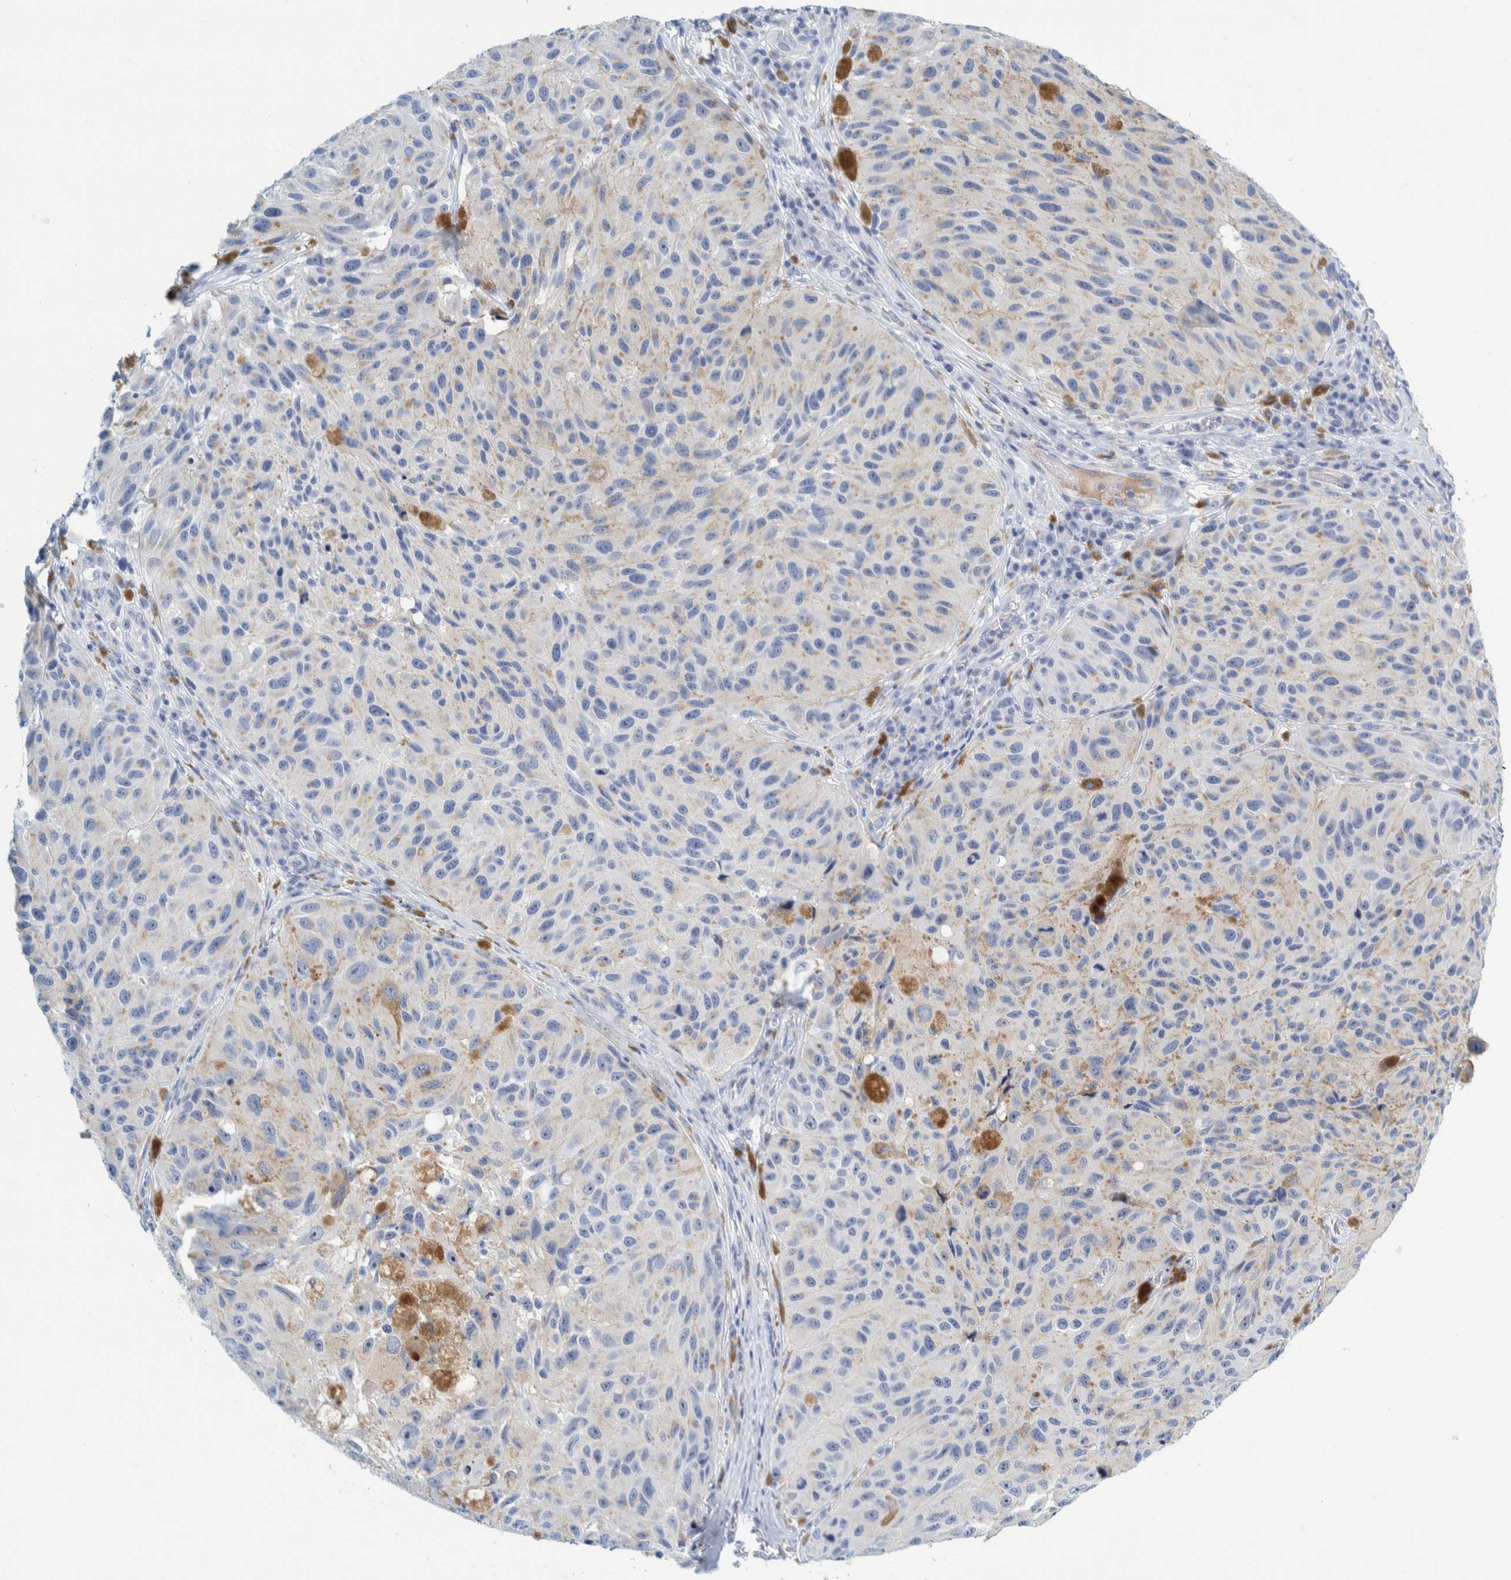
{"staining": {"intensity": "weak", "quantity": "<25%", "location": "cytoplasmic/membranous"}, "tissue": "melanoma", "cell_type": "Tumor cells", "image_type": "cancer", "snomed": [{"axis": "morphology", "description": "Malignant melanoma, NOS"}, {"axis": "topography", "description": "Skin"}], "caption": "Immunohistochemical staining of melanoma reveals no significant positivity in tumor cells. The staining is performed using DAB brown chromogen with nuclei counter-stained in using hematoxylin.", "gene": "MOG", "patient": {"sex": "female", "age": 73}}